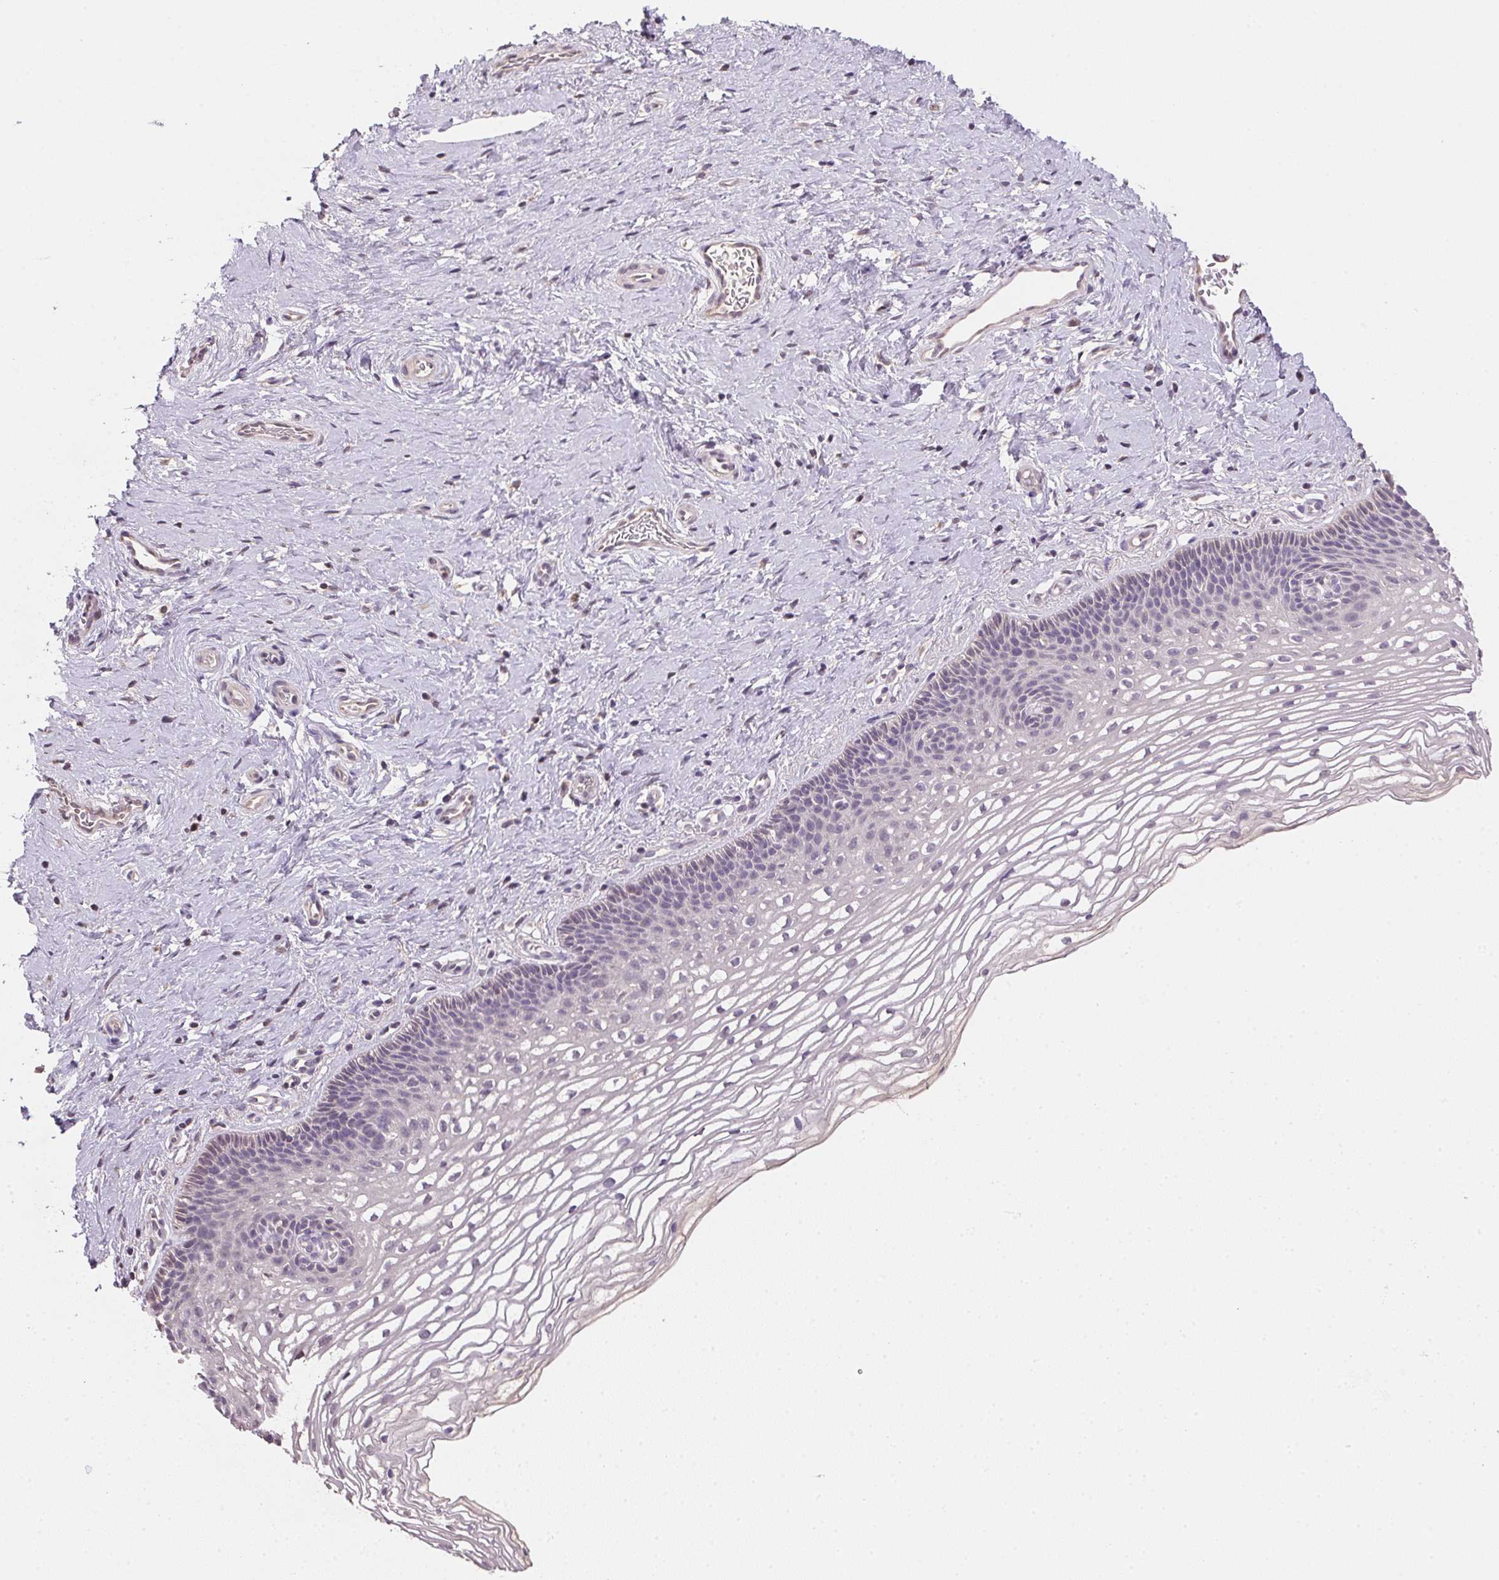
{"staining": {"intensity": "negative", "quantity": "none", "location": "none"}, "tissue": "cervix", "cell_type": "Glandular cells", "image_type": "normal", "snomed": [{"axis": "morphology", "description": "Normal tissue, NOS"}, {"axis": "topography", "description": "Cervix"}], "caption": "Immunohistochemistry image of benign human cervix stained for a protein (brown), which exhibits no expression in glandular cells.", "gene": "ALDH8A1", "patient": {"sex": "female", "age": 34}}